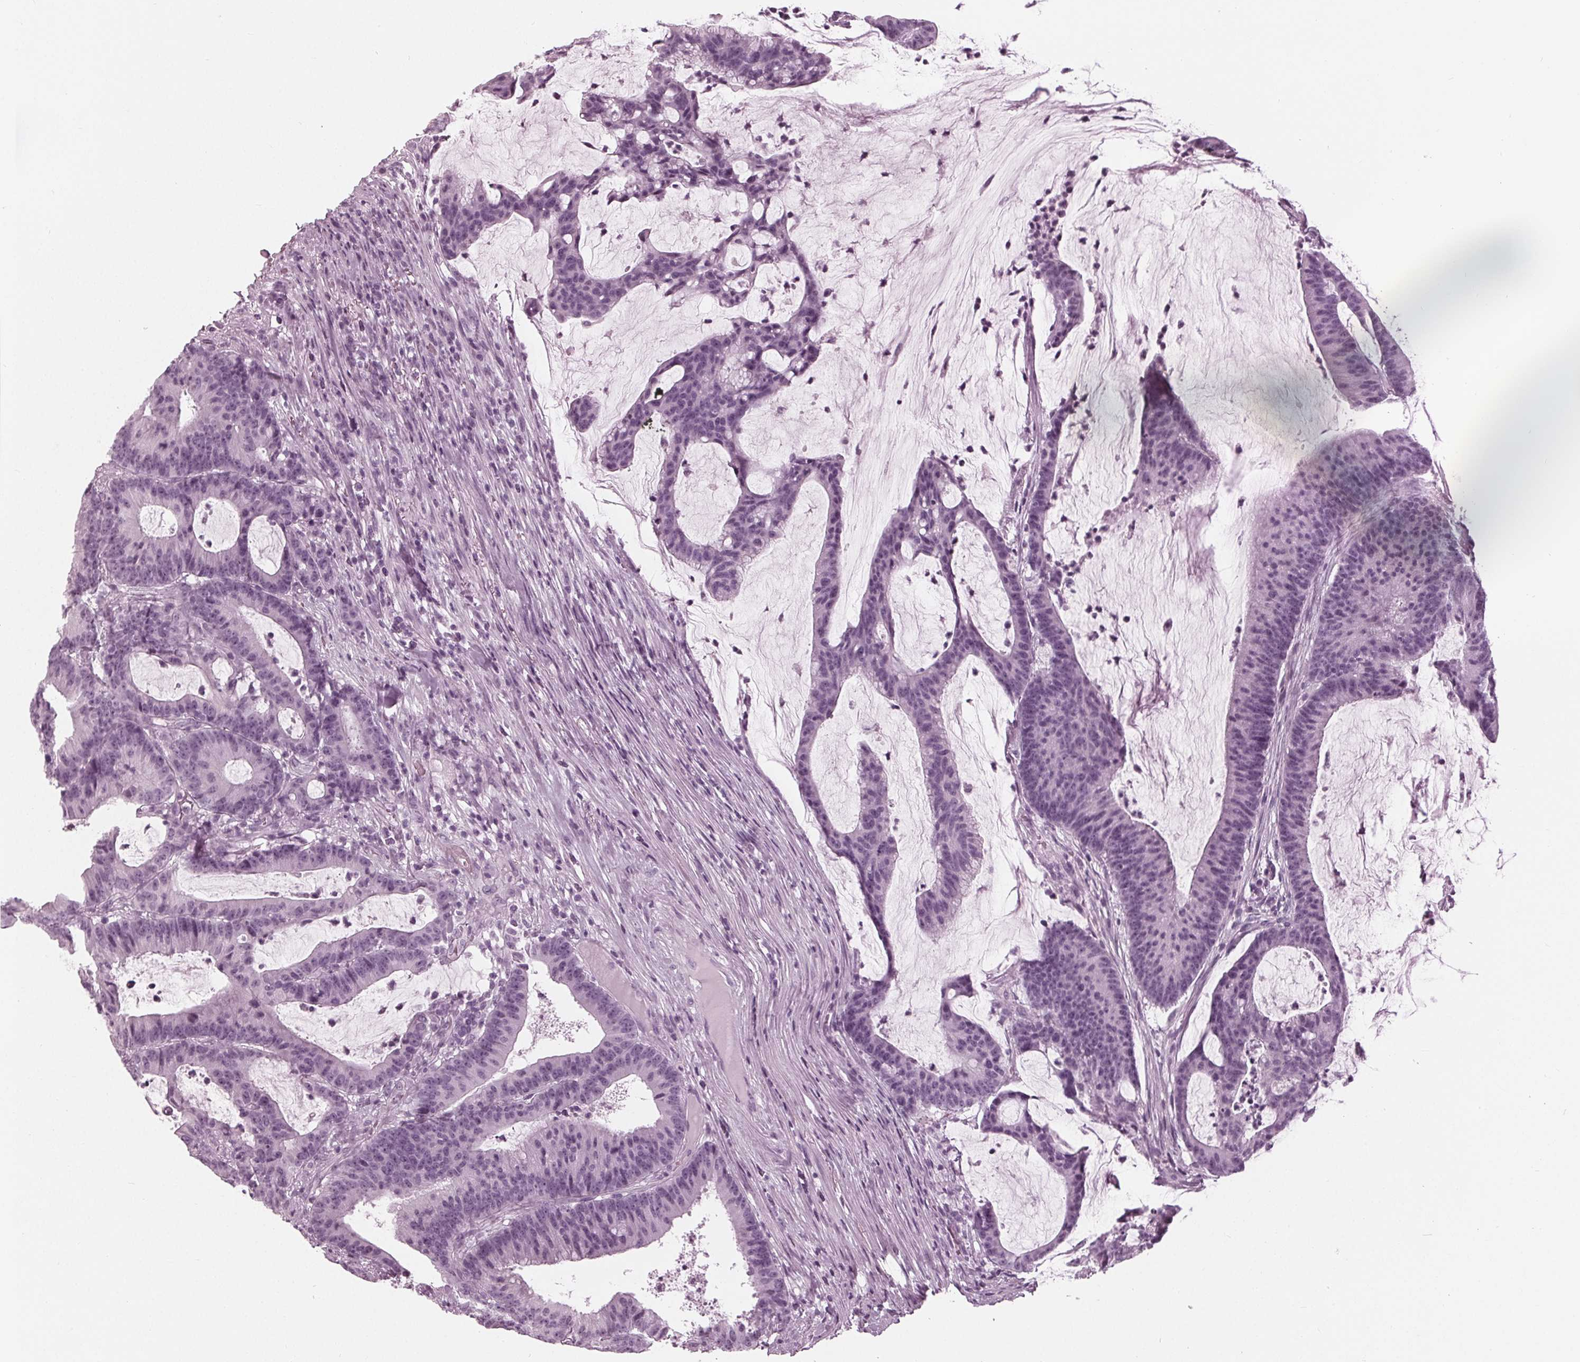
{"staining": {"intensity": "negative", "quantity": "none", "location": "none"}, "tissue": "colorectal cancer", "cell_type": "Tumor cells", "image_type": "cancer", "snomed": [{"axis": "morphology", "description": "Adenocarcinoma, NOS"}, {"axis": "topography", "description": "Colon"}], "caption": "Tumor cells are negative for brown protein staining in adenocarcinoma (colorectal).", "gene": "KRT28", "patient": {"sex": "female", "age": 78}}